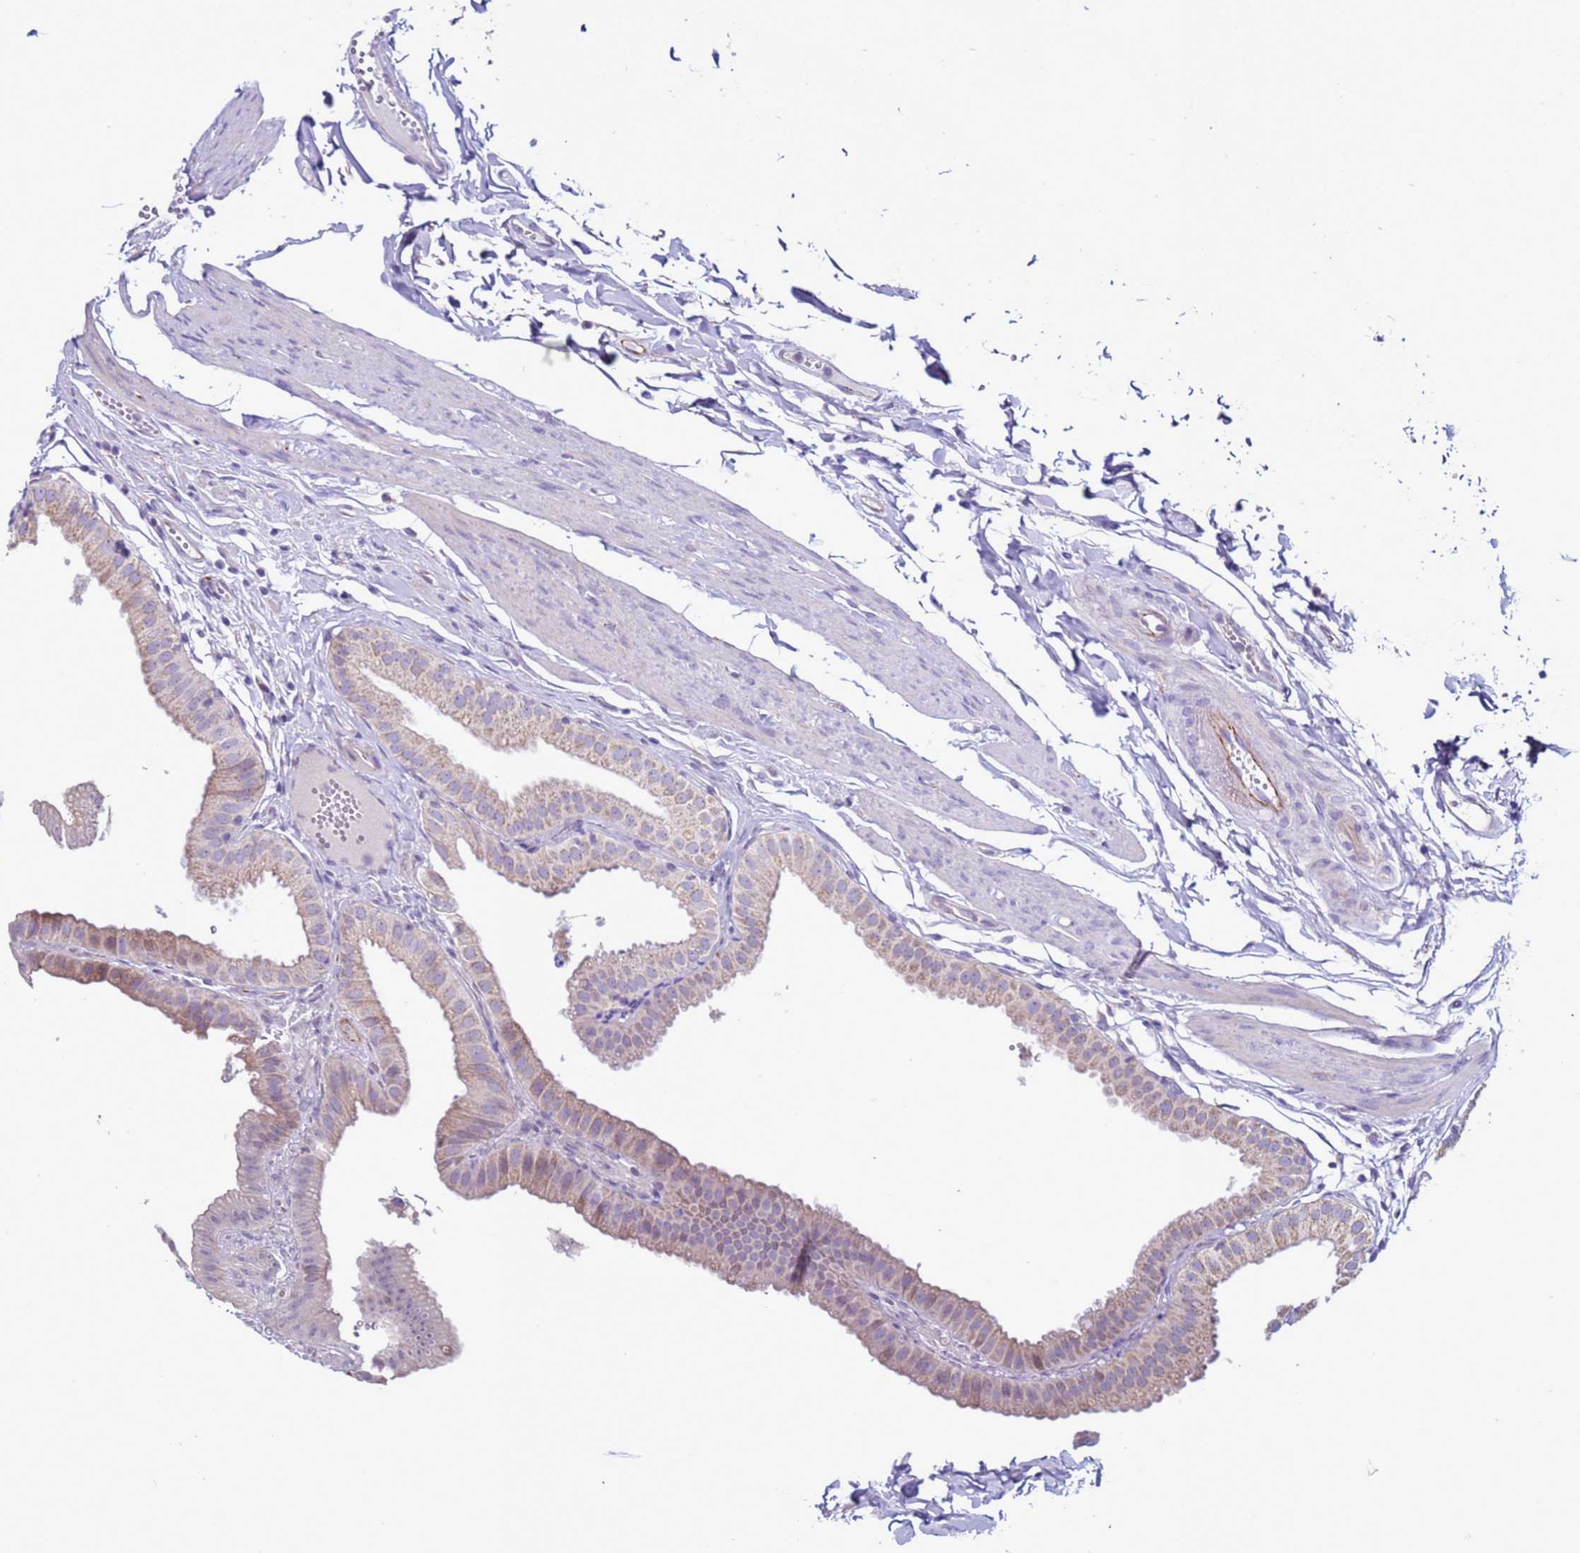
{"staining": {"intensity": "weak", "quantity": "25%-75%", "location": "cytoplasmic/membranous"}, "tissue": "gallbladder", "cell_type": "Glandular cells", "image_type": "normal", "snomed": [{"axis": "morphology", "description": "Normal tissue, NOS"}, {"axis": "topography", "description": "Gallbladder"}], "caption": "Immunohistochemistry image of unremarkable gallbladder stained for a protein (brown), which displays low levels of weak cytoplasmic/membranous staining in about 25%-75% of glandular cells.", "gene": "ABHD17B", "patient": {"sex": "female", "age": 61}}